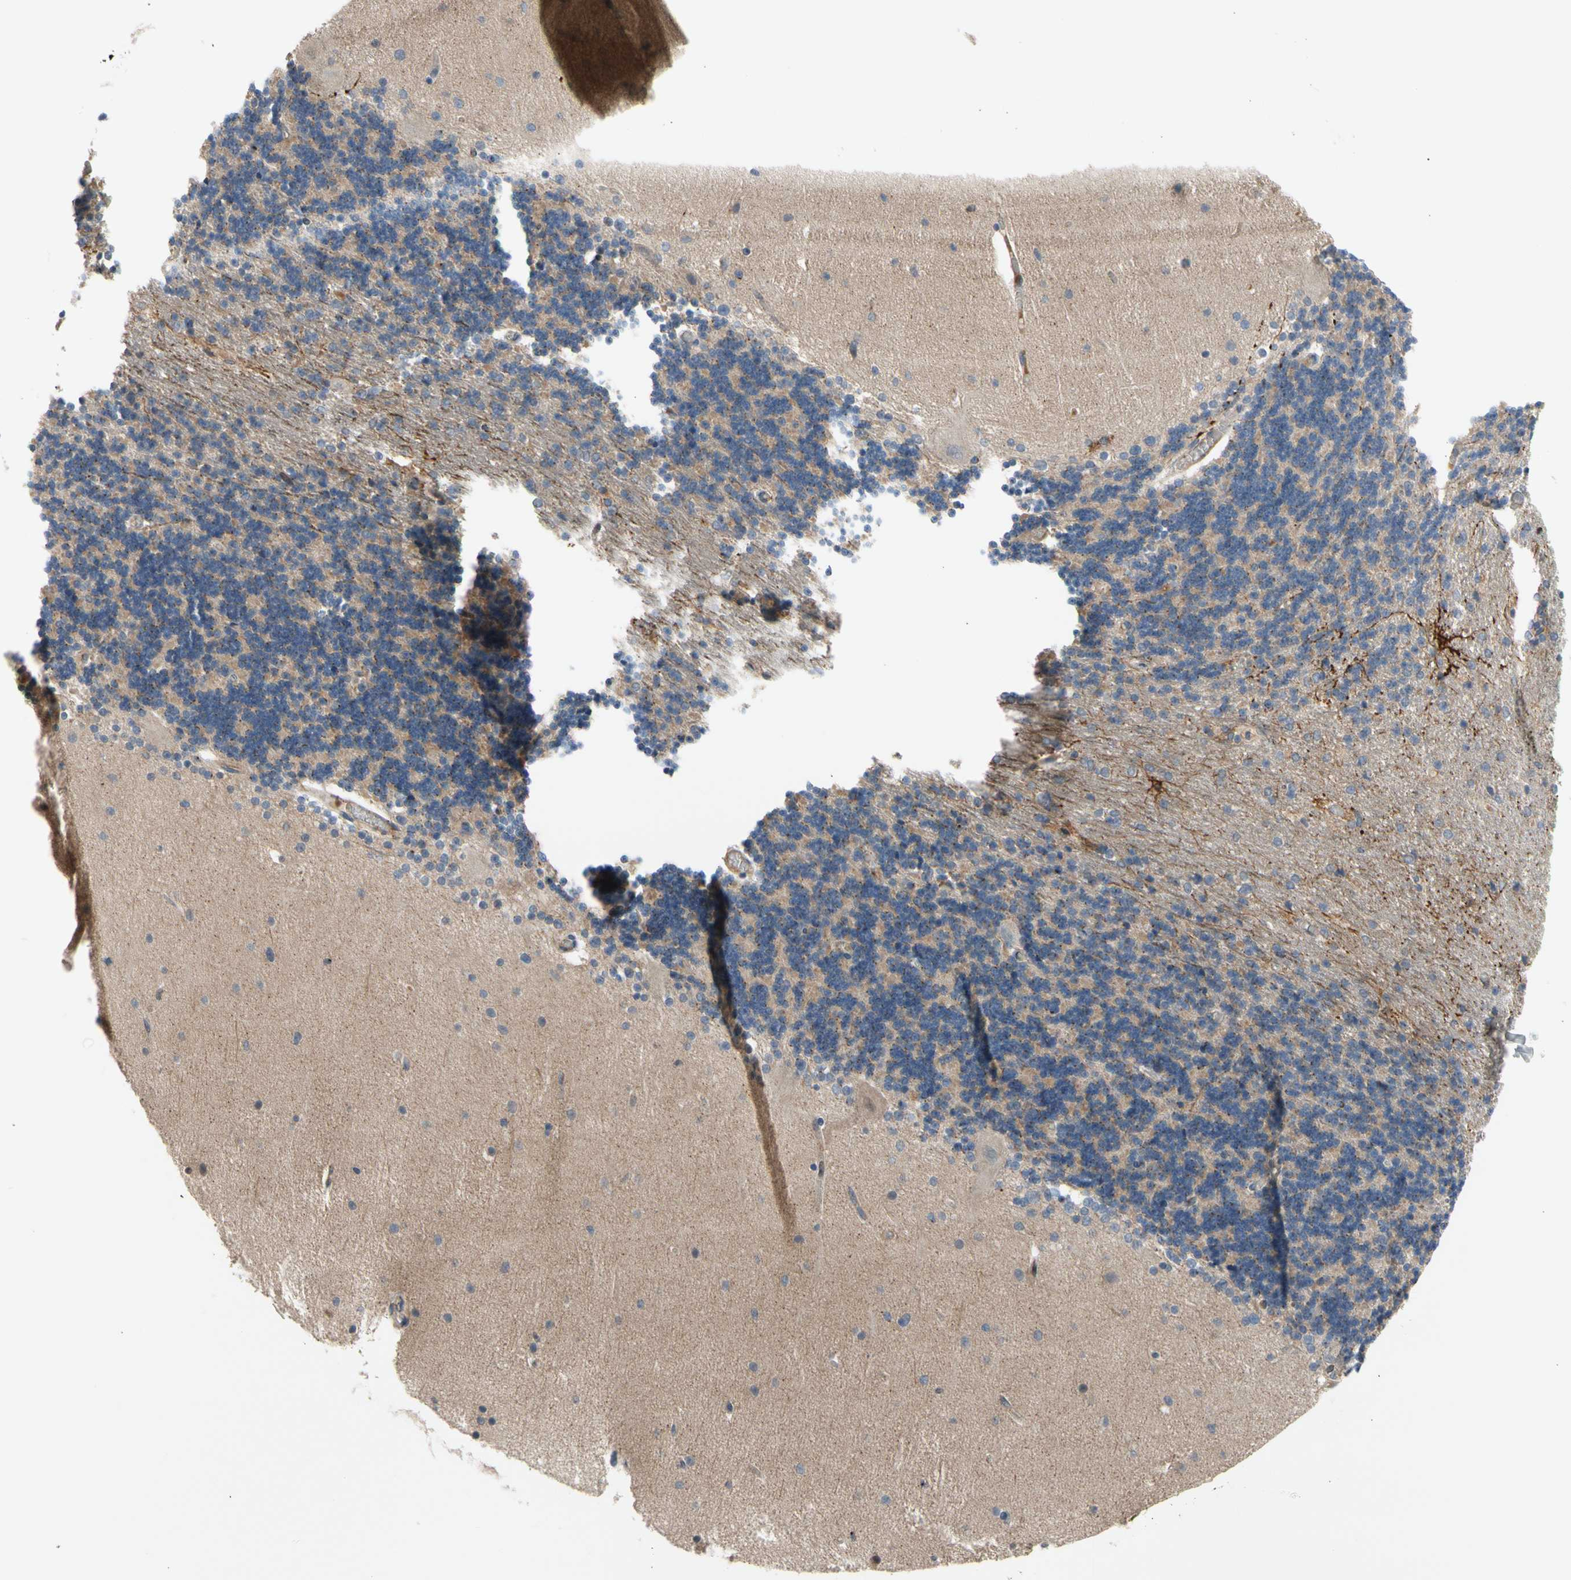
{"staining": {"intensity": "moderate", "quantity": ">75%", "location": "cytoplasmic/membranous"}, "tissue": "cerebellum", "cell_type": "Cells in granular layer", "image_type": "normal", "snomed": [{"axis": "morphology", "description": "Normal tissue, NOS"}, {"axis": "topography", "description": "Cerebellum"}], "caption": "IHC of unremarkable human cerebellum demonstrates medium levels of moderate cytoplasmic/membranous positivity in approximately >75% of cells in granular layer. (brown staining indicates protein expression, while blue staining denotes nuclei).", "gene": "GALNT5", "patient": {"sex": "female", "age": 54}}